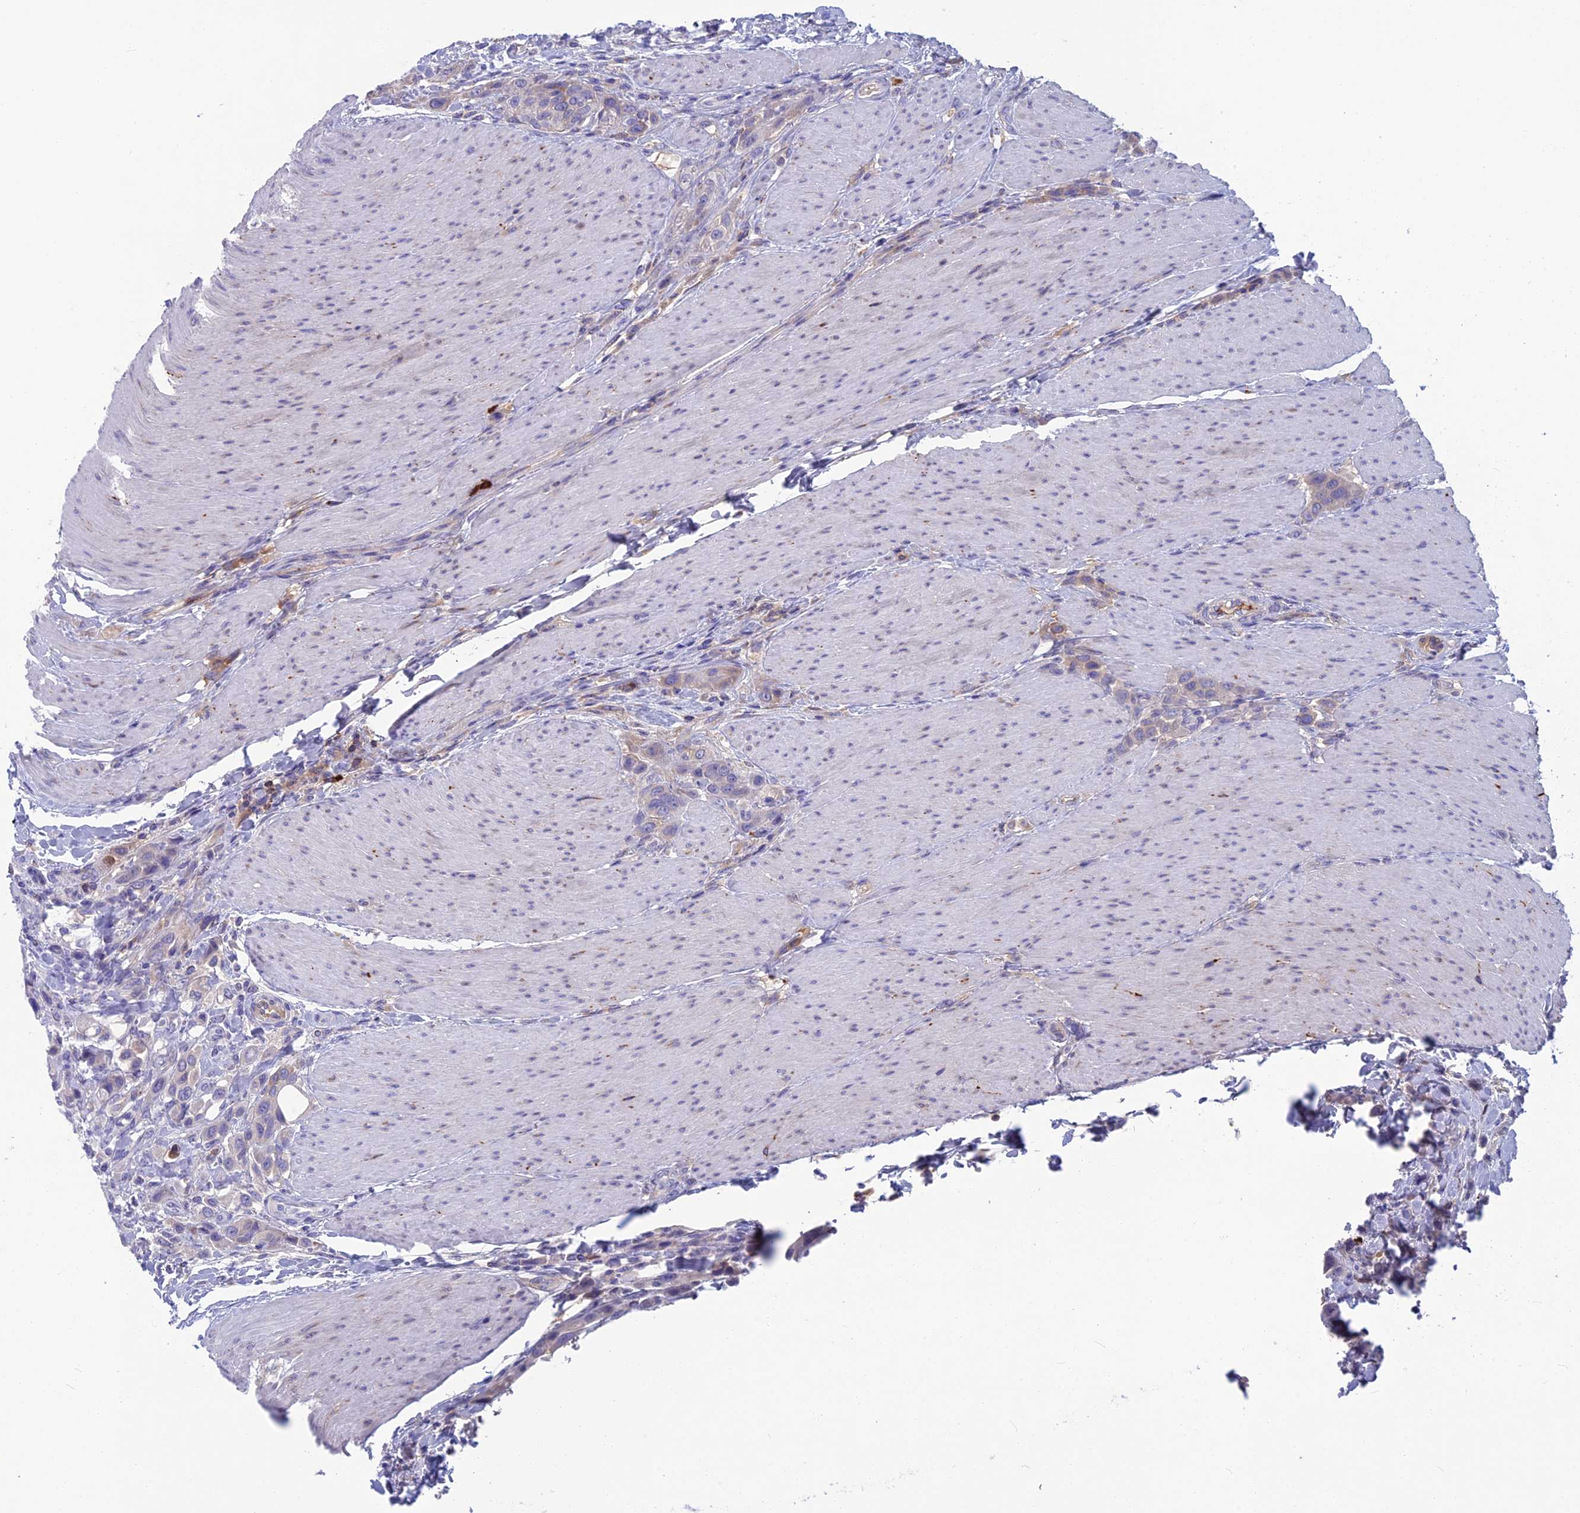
{"staining": {"intensity": "negative", "quantity": "none", "location": "none"}, "tissue": "urothelial cancer", "cell_type": "Tumor cells", "image_type": "cancer", "snomed": [{"axis": "morphology", "description": "Urothelial carcinoma, High grade"}, {"axis": "topography", "description": "Urinary bladder"}], "caption": "Urothelial cancer was stained to show a protein in brown. There is no significant expression in tumor cells. The staining is performed using DAB (3,3'-diaminobenzidine) brown chromogen with nuclei counter-stained in using hematoxylin.", "gene": "SNAP91", "patient": {"sex": "male", "age": 50}}